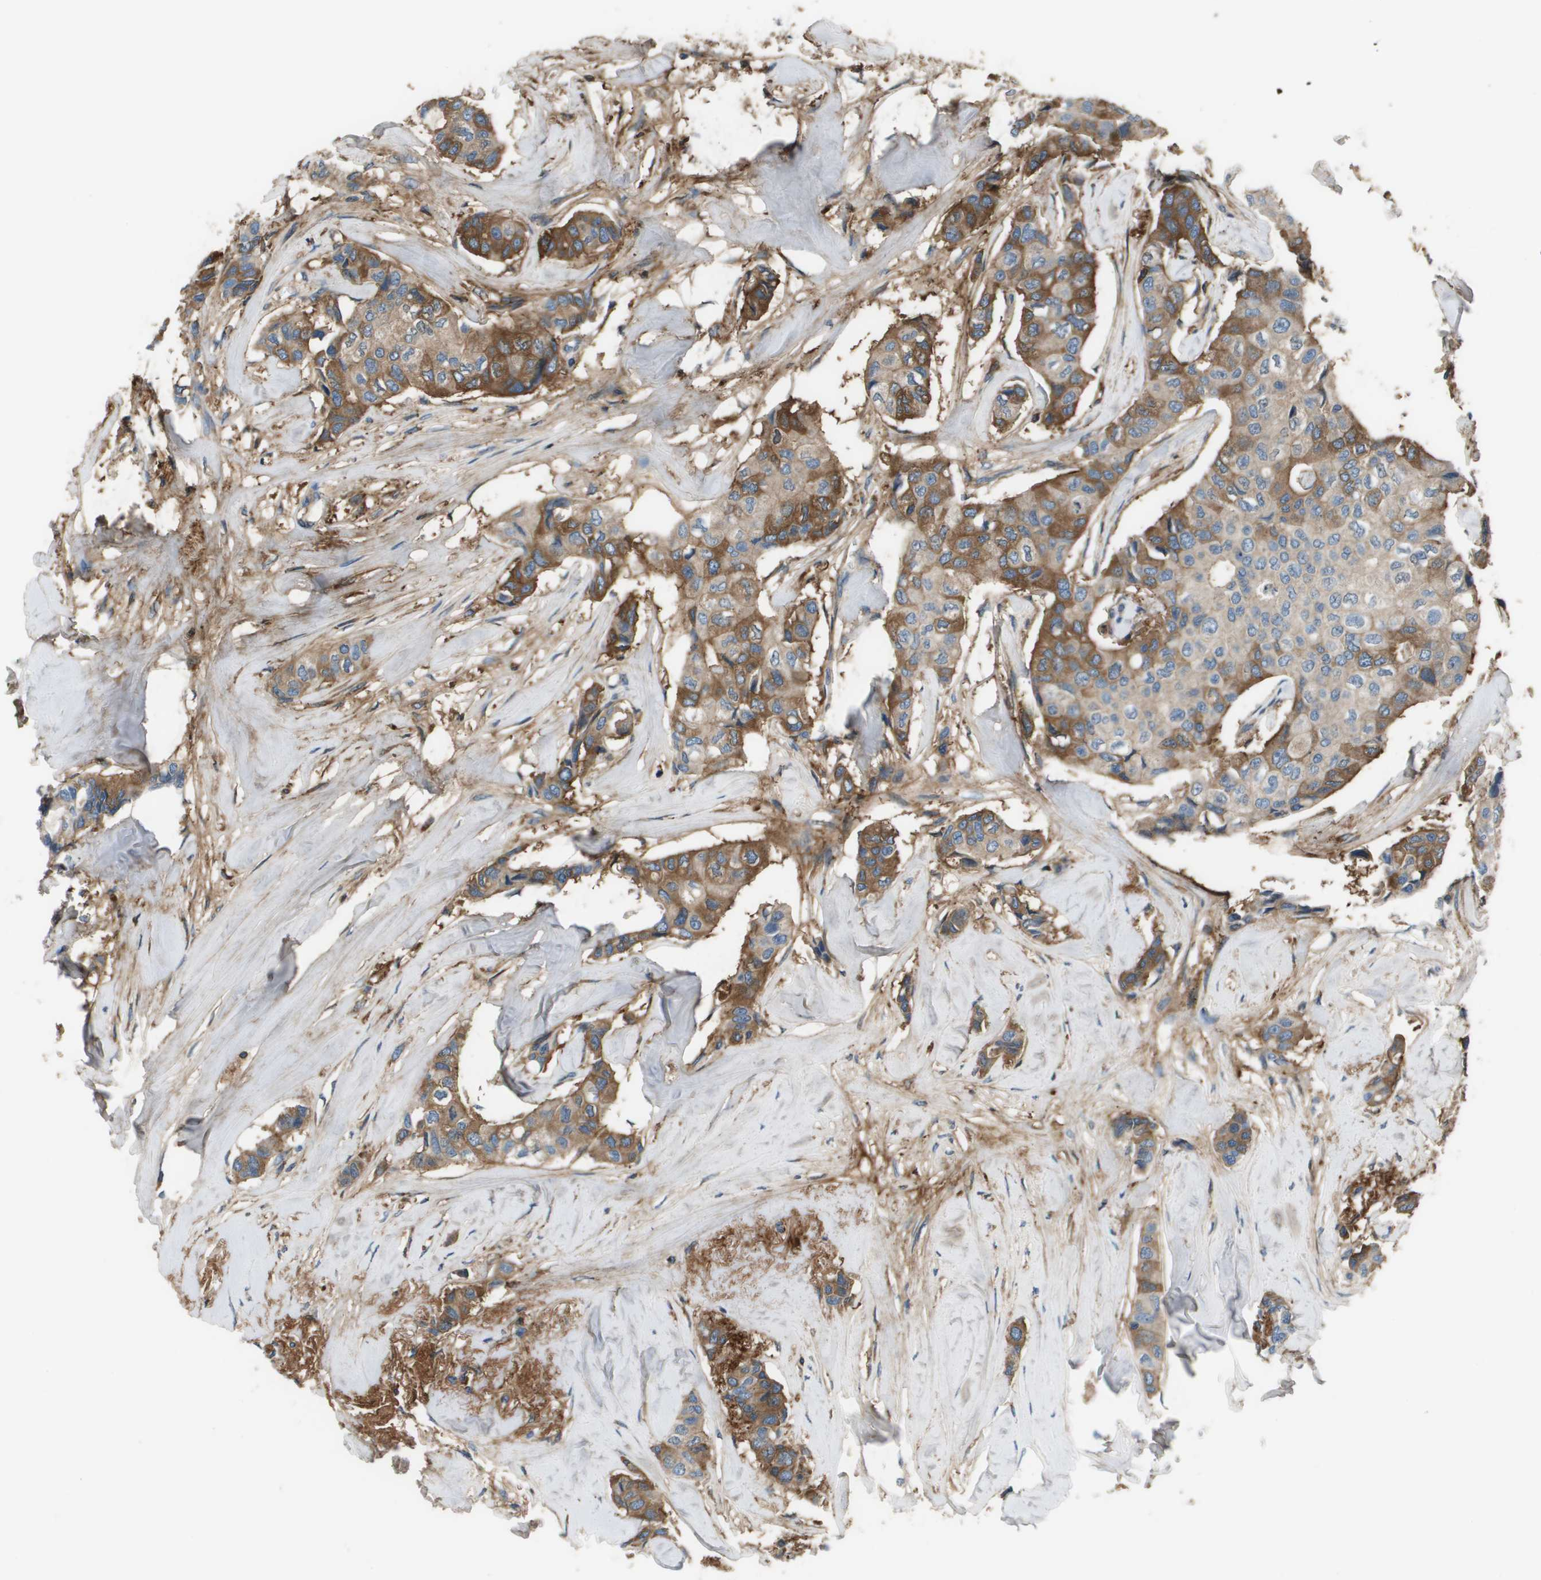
{"staining": {"intensity": "strong", "quantity": "25%-75%", "location": "cytoplasmic/membranous"}, "tissue": "breast cancer", "cell_type": "Tumor cells", "image_type": "cancer", "snomed": [{"axis": "morphology", "description": "Duct carcinoma"}, {"axis": "topography", "description": "Breast"}], "caption": "A high amount of strong cytoplasmic/membranous expression is identified in about 25%-75% of tumor cells in invasive ductal carcinoma (breast) tissue.", "gene": "PCOLCE", "patient": {"sex": "female", "age": 80}}